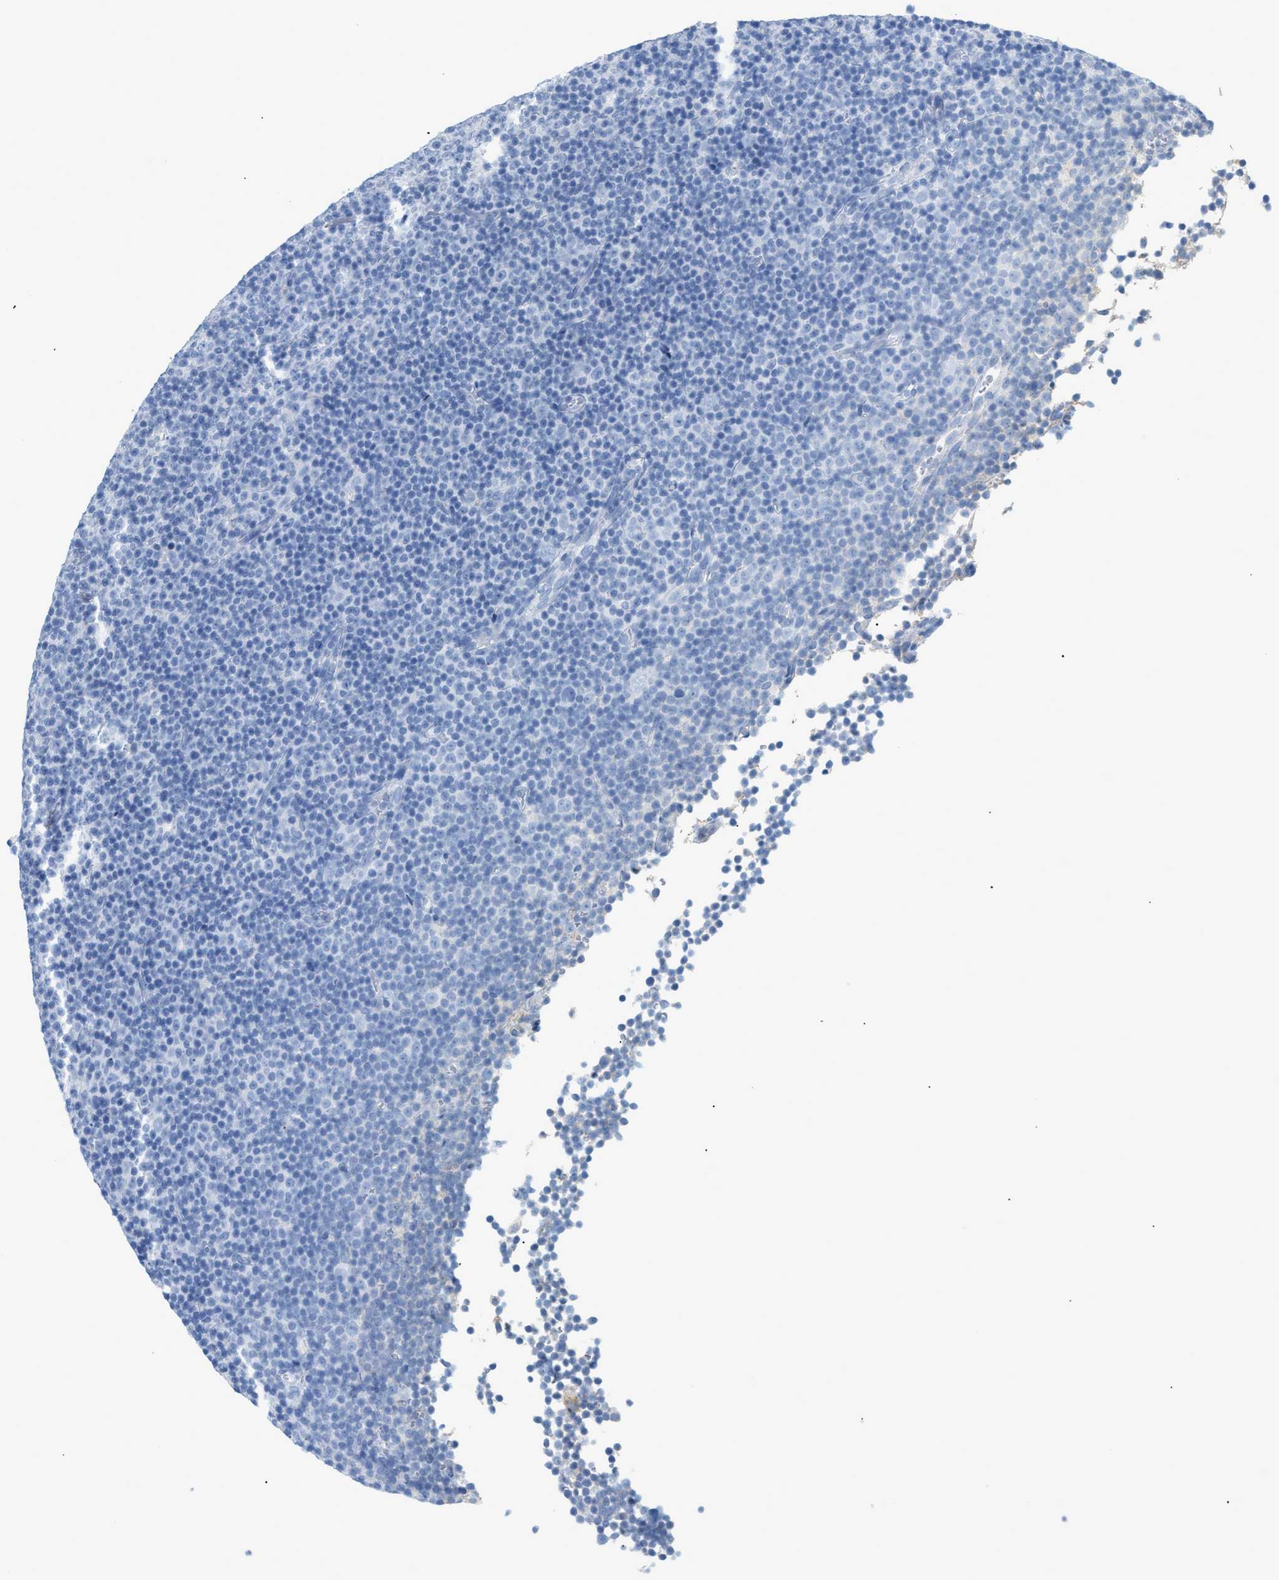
{"staining": {"intensity": "negative", "quantity": "none", "location": "none"}, "tissue": "lymphoma", "cell_type": "Tumor cells", "image_type": "cancer", "snomed": [{"axis": "morphology", "description": "Malignant lymphoma, non-Hodgkin's type, Low grade"}, {"axis": "topography", "description": "Lymph node"}], "caption": "This is an immunohistochemistry (IHC) histopathology image of lymphoma. There is no staining in tumor cells.", "gene": "PAPPA", "patient": {"sex": "female", "age": 67}}